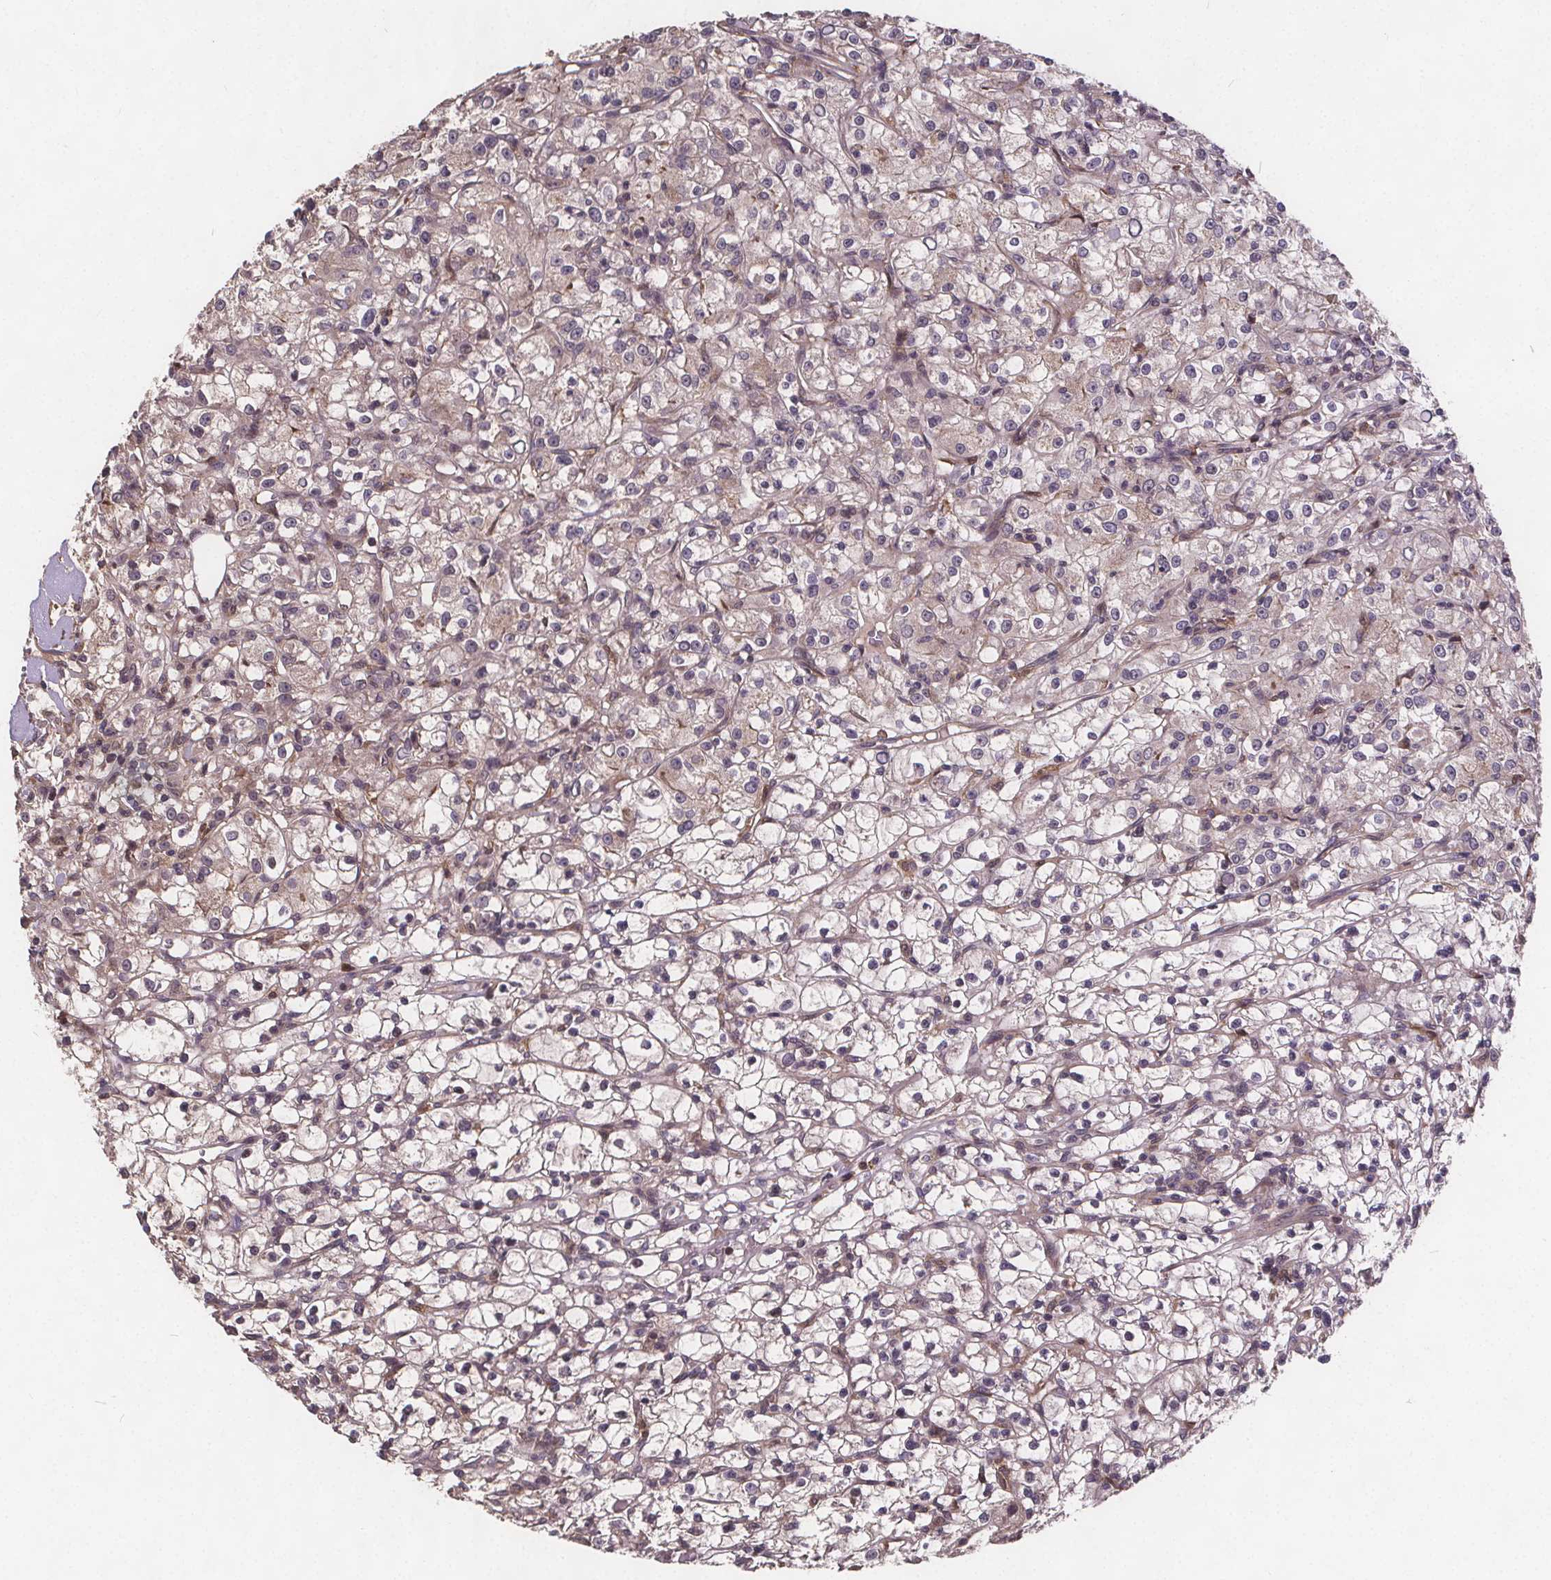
{"staining": {"intensity": "weak", "quantity": "<25%", "location": "cytoplasmic/membranous"}, "tissue": "renal cancer", "cell_type": "Tumor cells", "image_type": "cancer", "snomed": [{"axis": "morphology", "description": "Adenocarcinoma, NOS"}, {"axis": "topography", "description": "Kidney"}], "caption": "Immunohistochemistry (IHC) of adenocarcinoma (renal) demonstrates no expression in tumor cells. The staining was performed using DAB to visualize the protein expression in brown, while the nuclei were stained in blue with hematoxylin (Magnification: 20x).", "gene": "USP9X", "patient": {"sex": "female", "age": 59}}